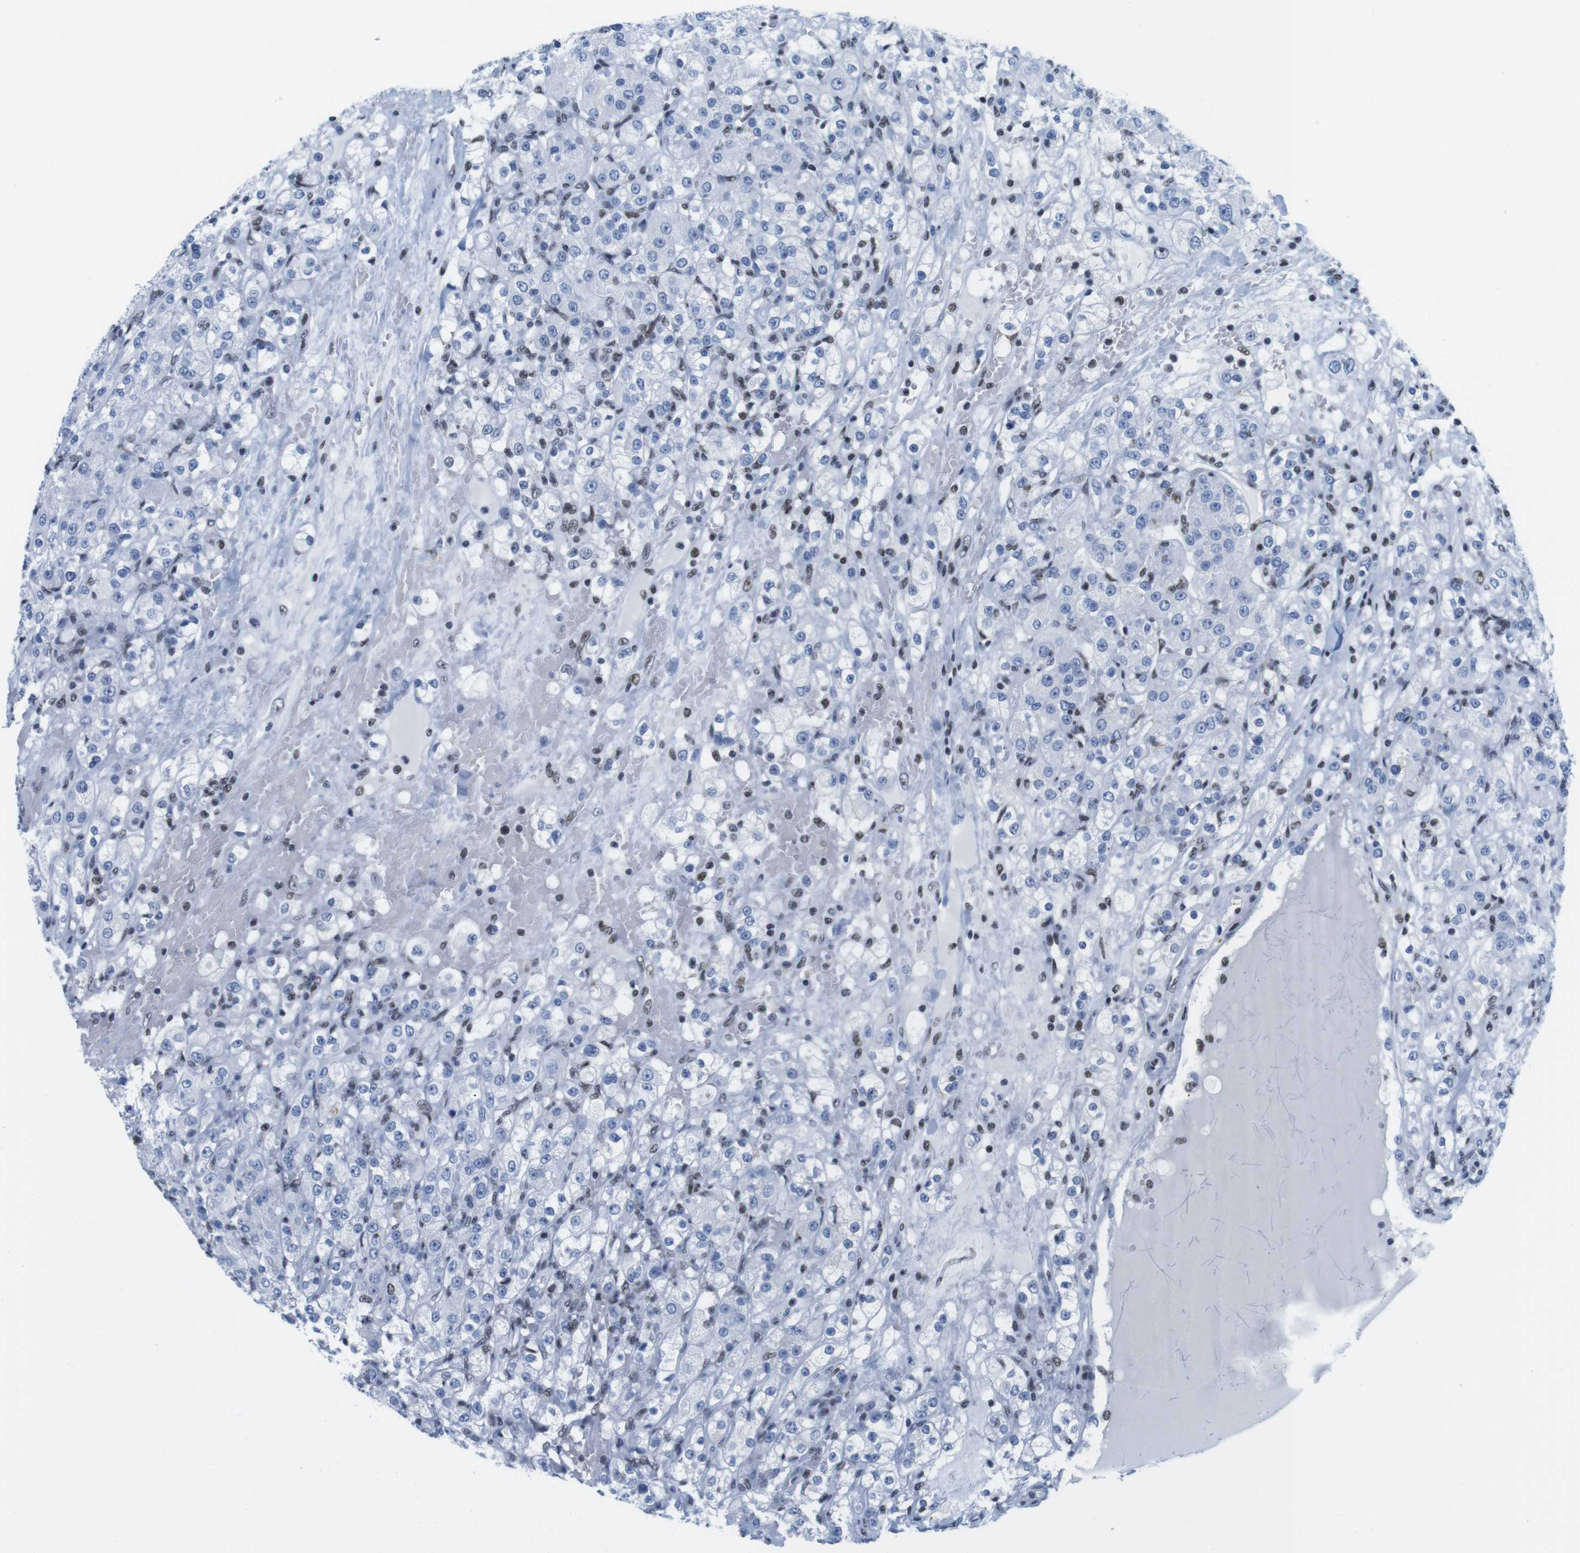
{"staining": {"intensity": "negative", "quantity": "none", "location": "none"}, "tissue": "renal cancer", "cell_type": "Tumor cells", "image_type": "cancer", "snomed": [{"axis": "morphology", "description": "Normal tissue, NOS"}, {"axis": "morphology", "description": "Adenocarcinoma, NOS"}, {"axis": "topography", "description": "Kidney"}], "caption": "Tumor cells show no significant expression in renal cancer.", "gene": "IFI16", "patient": {"sex": "male", "age": 61}}